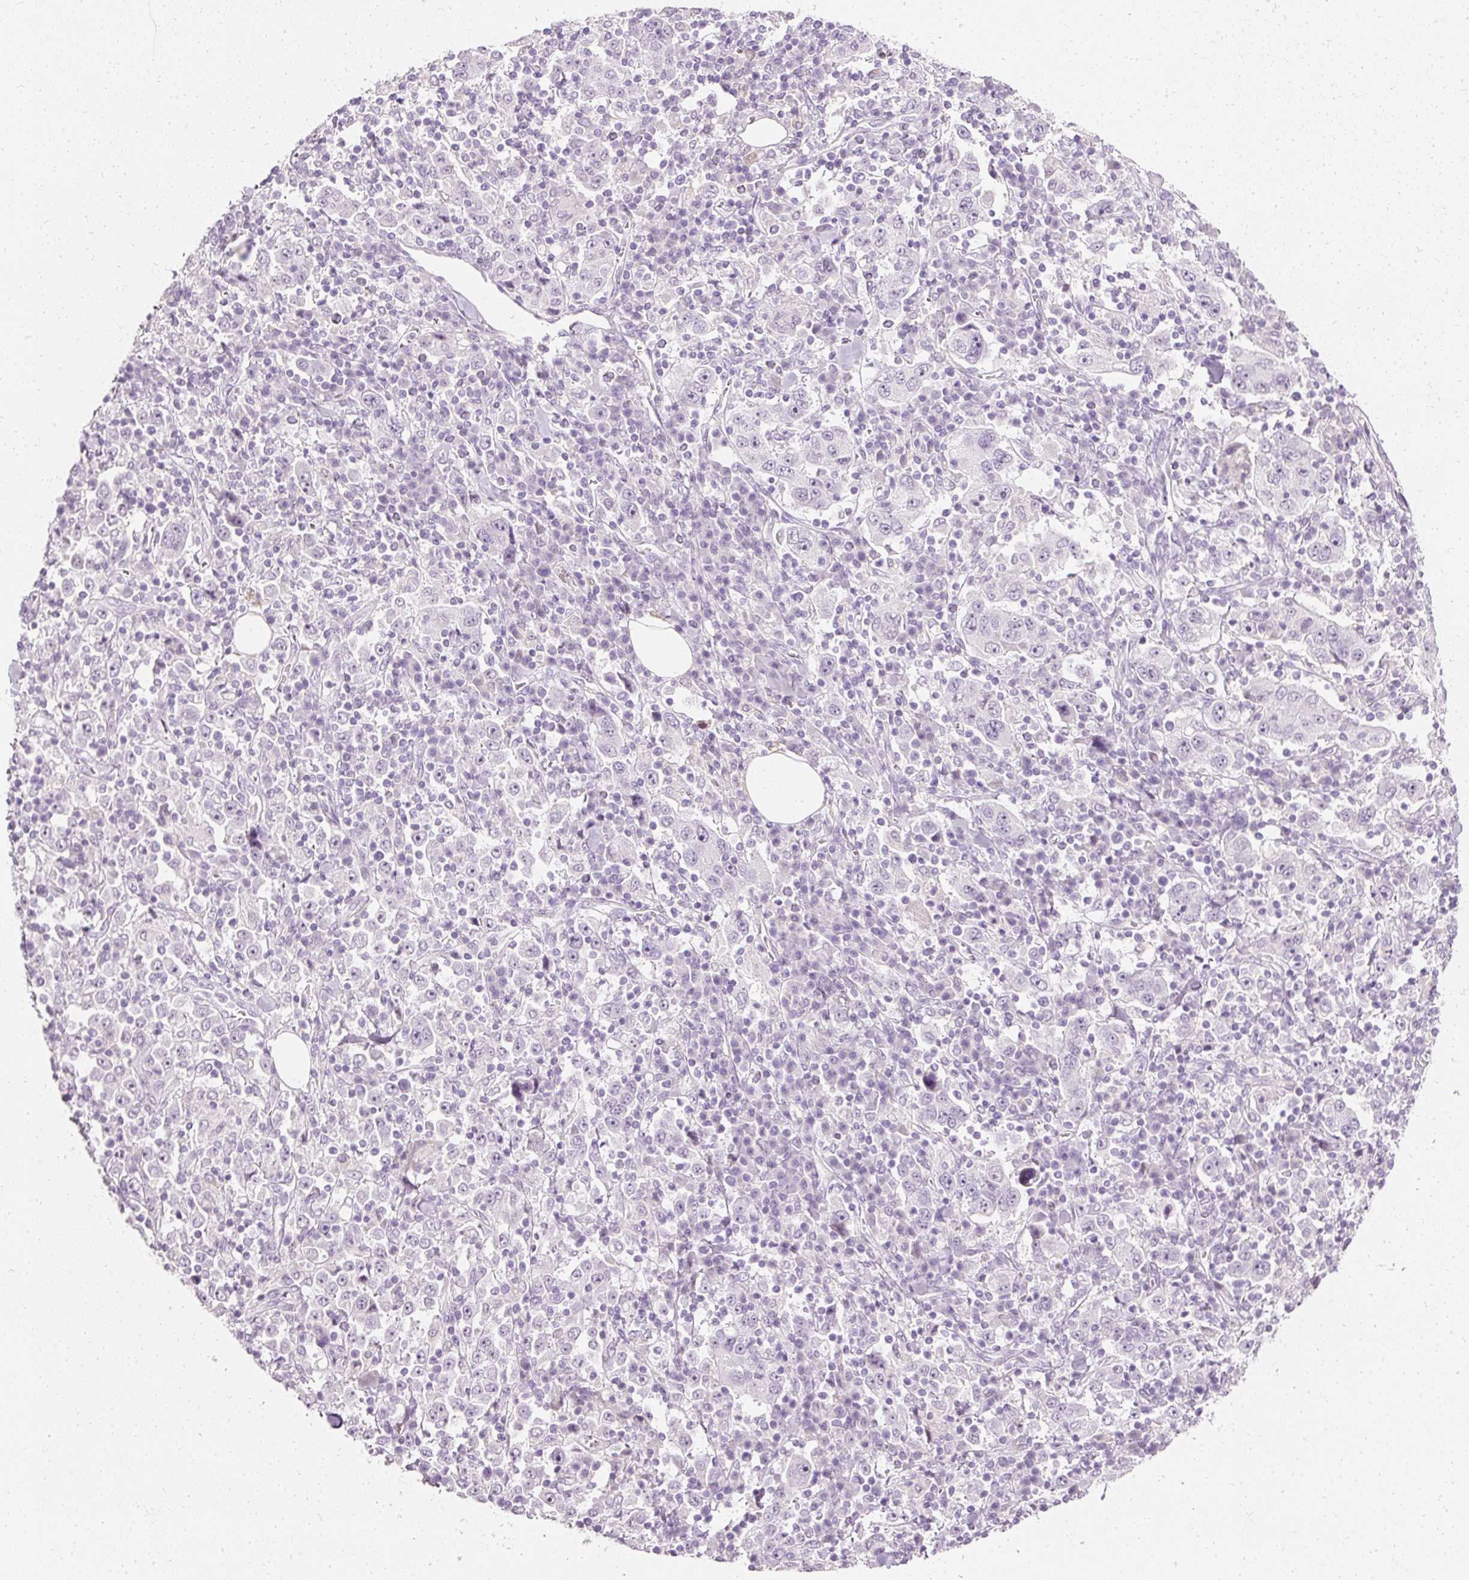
{"staining": {"intensity": "negative", "quantity": "none", "location": "none"}, "tissue": "stomach cancer", "cell_type": "Tumor cells", "image_type": "cancer", "snomed": [{"axis": "morphology", "description": "Normal tissue, NOS"}, {"axis": "morphology", "description": "Adenocarcinoma, NOS"}, {"axis": "topography", "description": "Stomach, upper"}, {"axis": "topography", "description": "Stomach"}], "caption": "A histopathology image of adenocarcinoma (stomach) stained for a protein displays no brown staining in tumor cells. (DAB immunohistochemistry, high magnification).", "gene": "ELAVL3", "patient": {"sex": "male", "age": 59}}